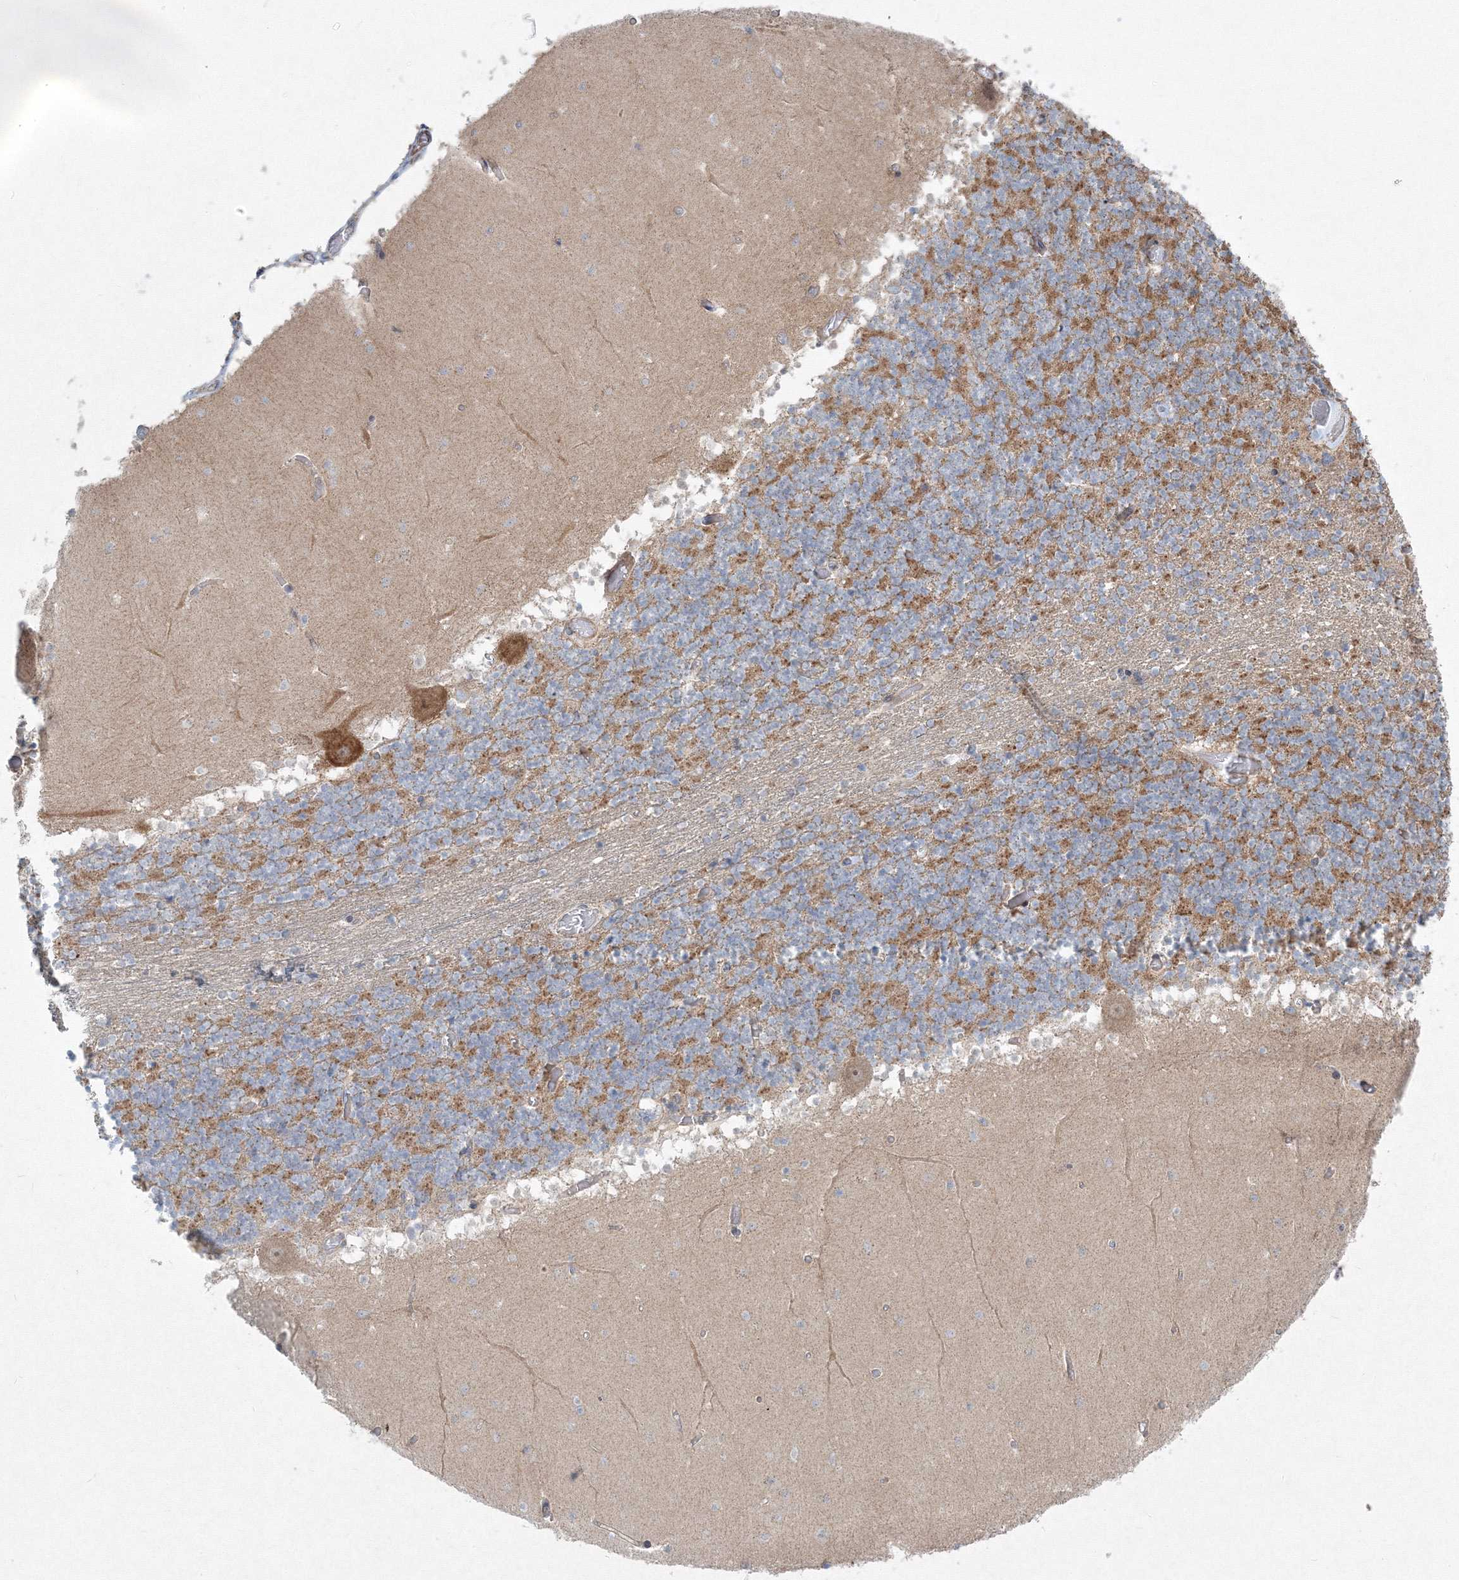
{"staining": {"intensity": "moderate", "quantity": "25%-75%", "location": "cytoplasmic/membranous"}, "tissue": "cerebellum", "cell_type": "Cells in granular layer", "image_type": "normal", "snomed": [{"axis": "morphology", "description": "Normal tissue, NOS"}, {"axis": "topography", "description": "Cerebellum"}], "caption": "DAB (3,3'-diaminobenzidine) immunohistochemical staining of benign cerebellum shows moderate cytoplasmic/membranous protein expression in about 25%-75% of cells in granular layer.", "gene": "WDR49", "patient": {"sex": "female", "age": 28}}